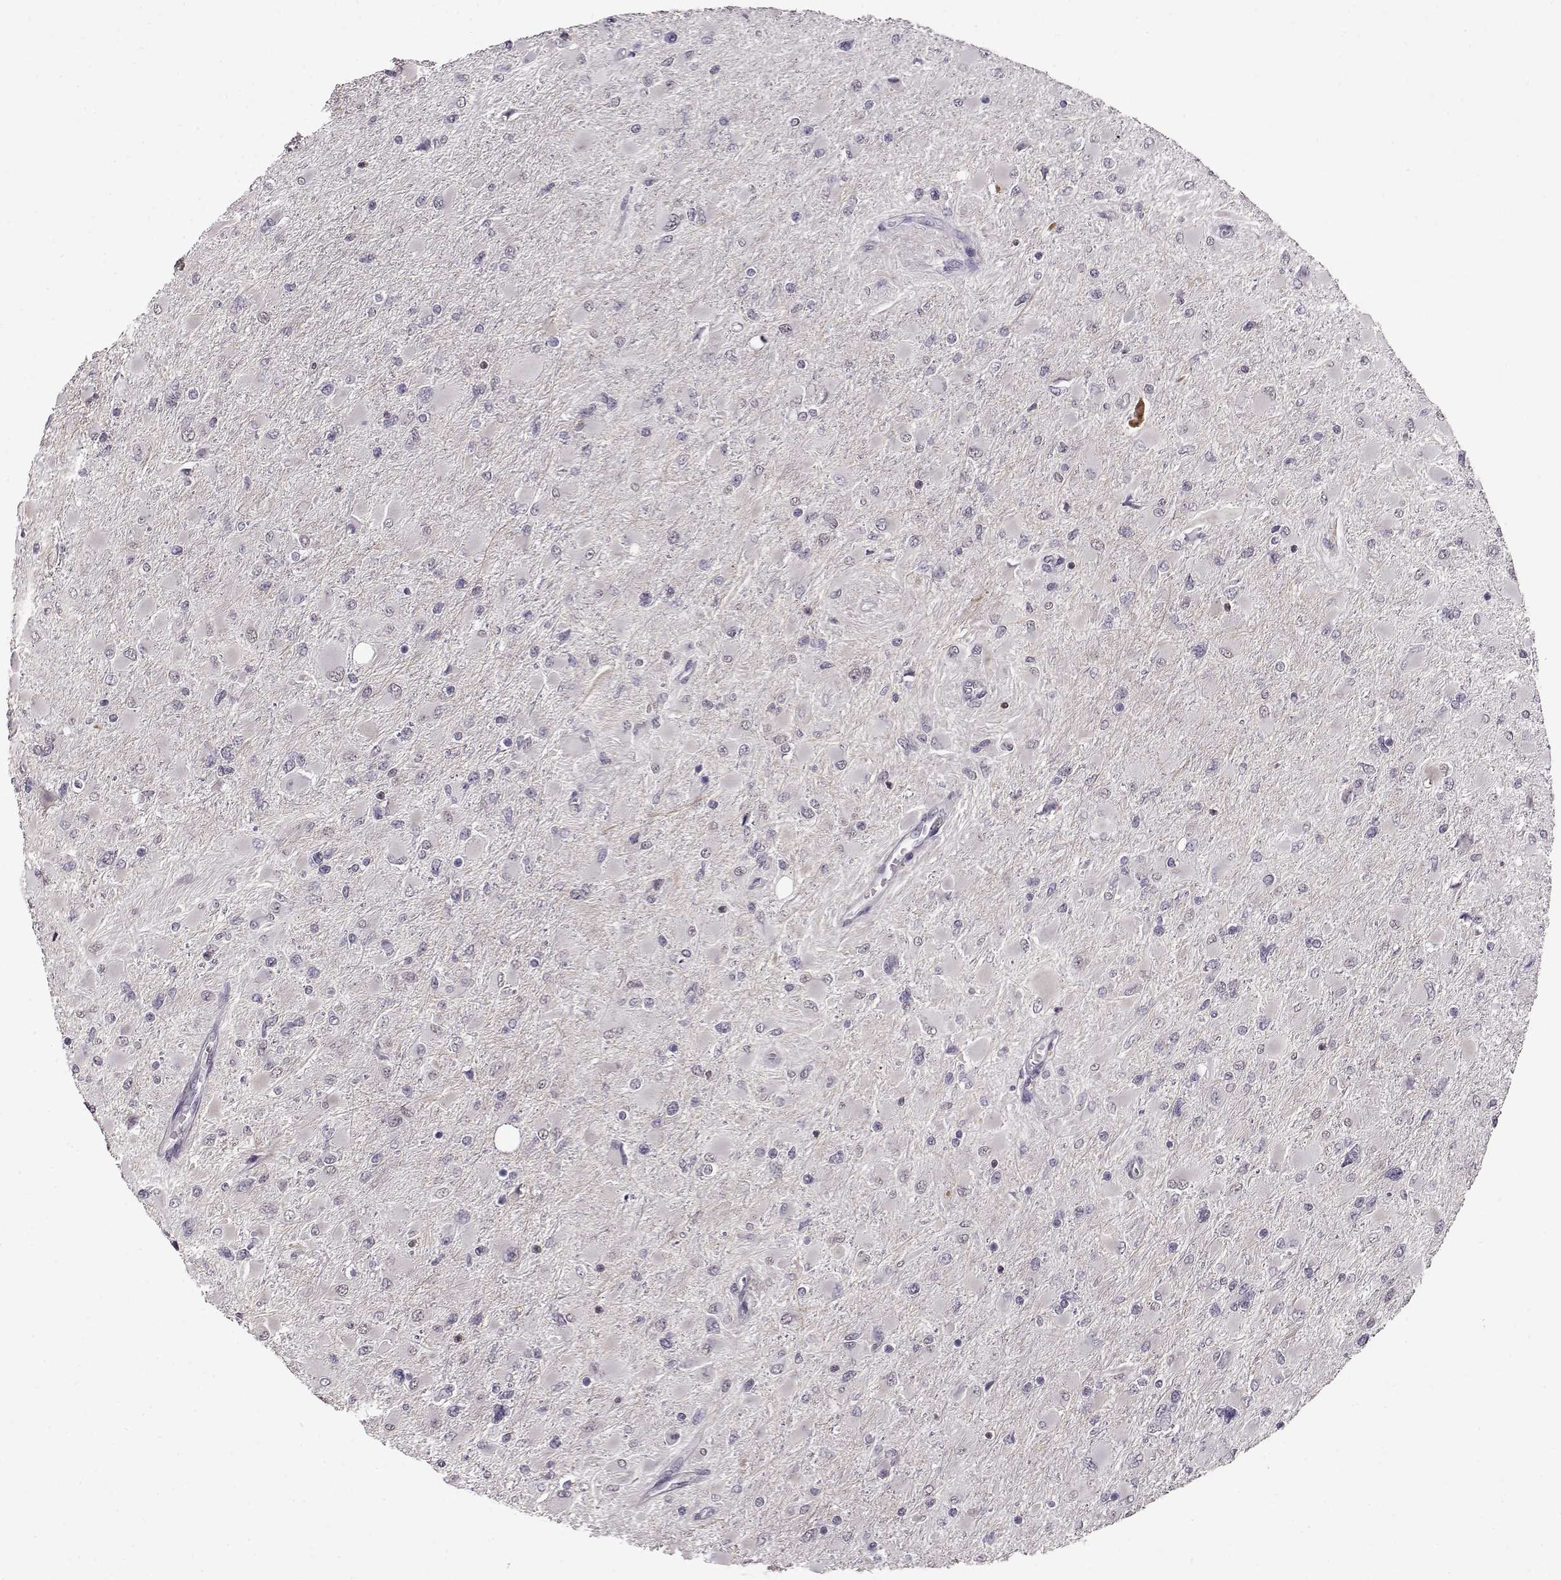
{"staining": {"intensity": "negative", "quantity": "none", "location": "none"}, "tissue": "glioma", "cell_type": "Tumor cells", "image_type": "cancer", "snomed": [{"axis": "morphology", "description": "Glioma, malignant, High grade"}, {"axis": "topography", "description": "Cerebral cortex"}], "caption": "High magnification brightfield microscopy of glioma stained with DAB (3,3'-diaminobenzidine) (brown) and counterstained with hematoxylin (blue): tumor cells show no significant expression. The staining was performed using DAB to visualize the protein expression in brown, while the nuclei were stained in blue with hematoxylin (Magnification: 20x).", "gene": "RP1L1", "patient": {"sex": "female", "age": 36}}